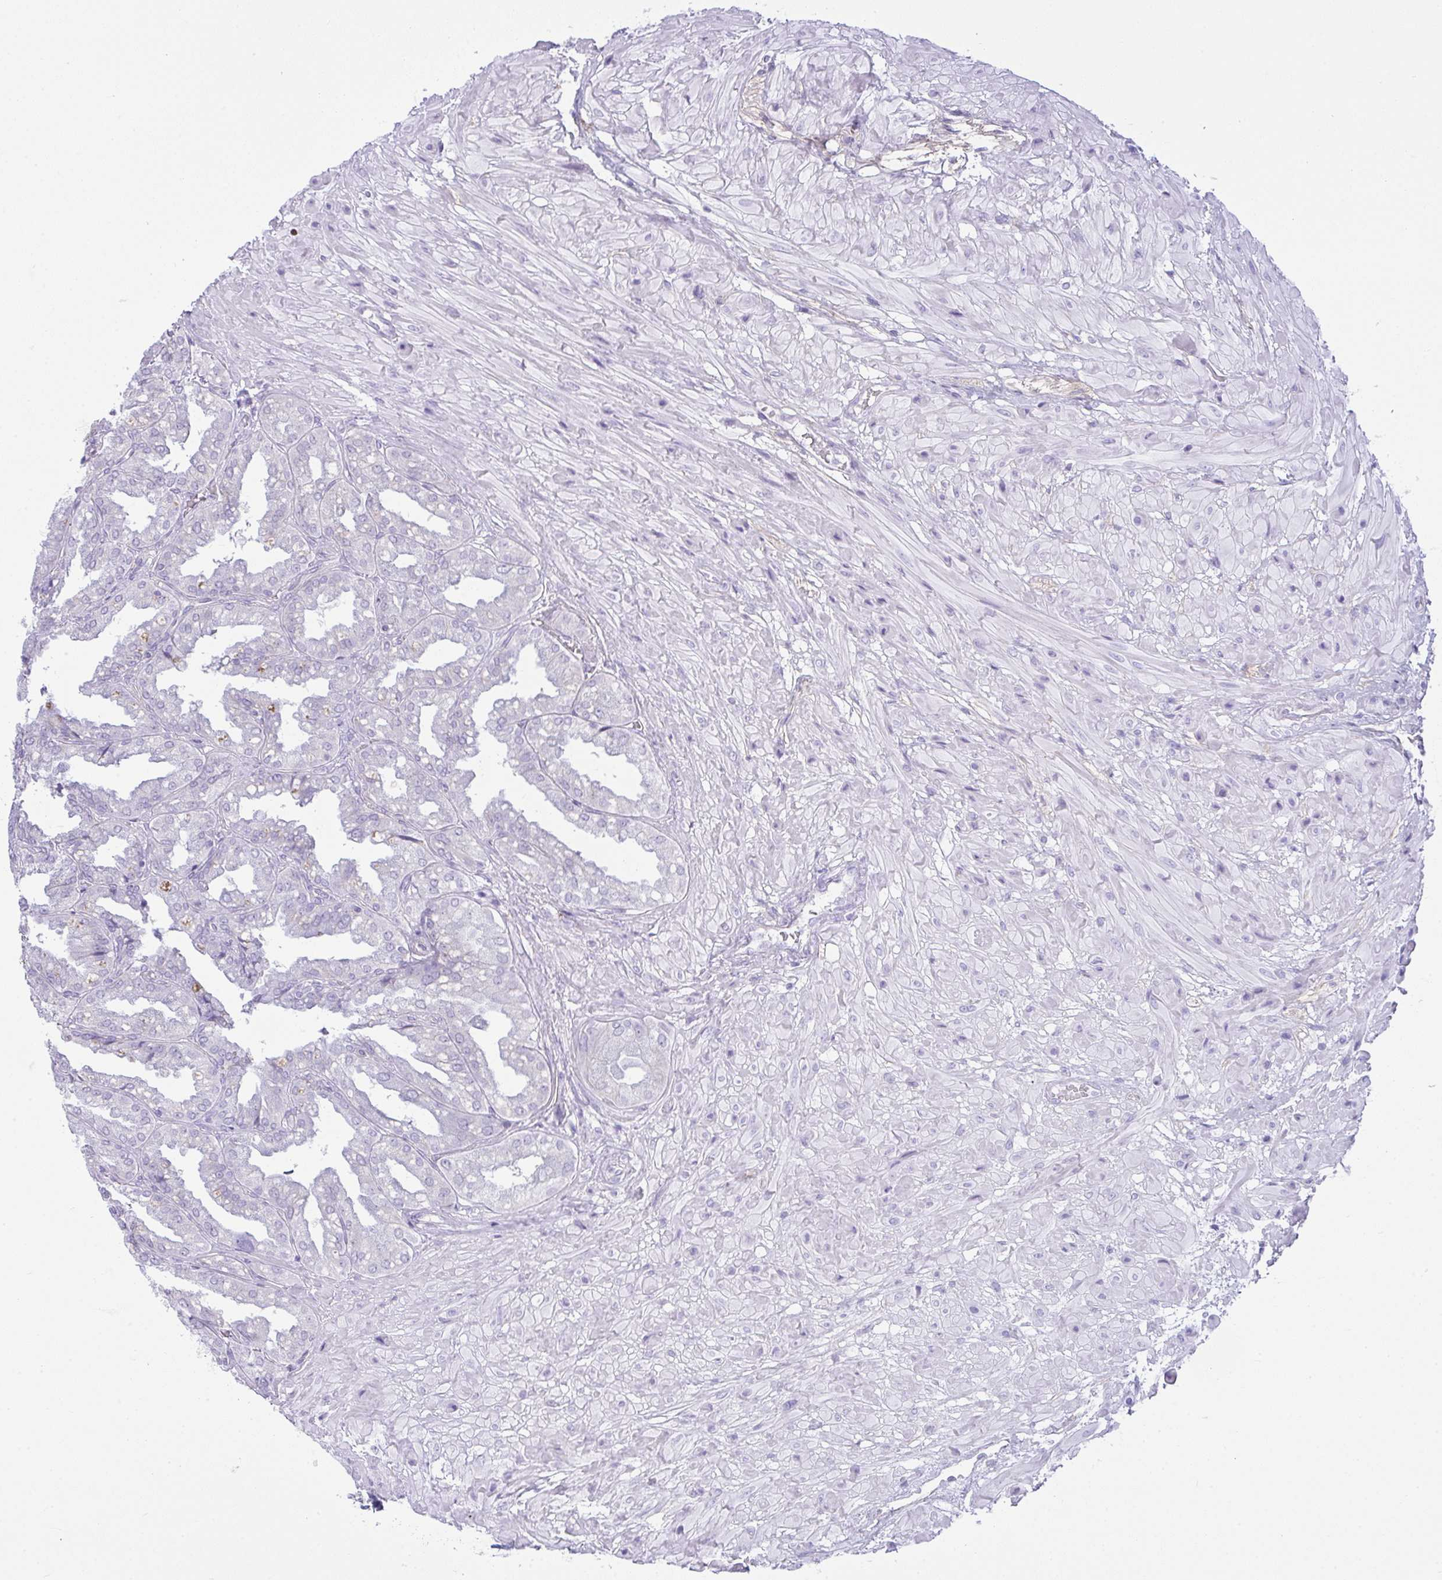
{"staining": {"intensity": "negative", "quantity": "none", "location": "none"}, "tissue": "seminal vesicle", "cell_type": "Glandular cells", "image_type": "normal", "snomed": [{"axis": "morphology", "description": "Normal tissue, NOS"}, {"axis": "topography", "description": "Seminal veicle"}], "caption": "There is no significant staining in glandular cells of seminal vesicle. Brightfield microscopy of IHC stained with DAB (3,3'-diaminobenzidine) (brown) and hematoxylin (blue), captured at high magnification.", "gene": "RASL10A", "patient": {"sex": "male", "age": 55}}